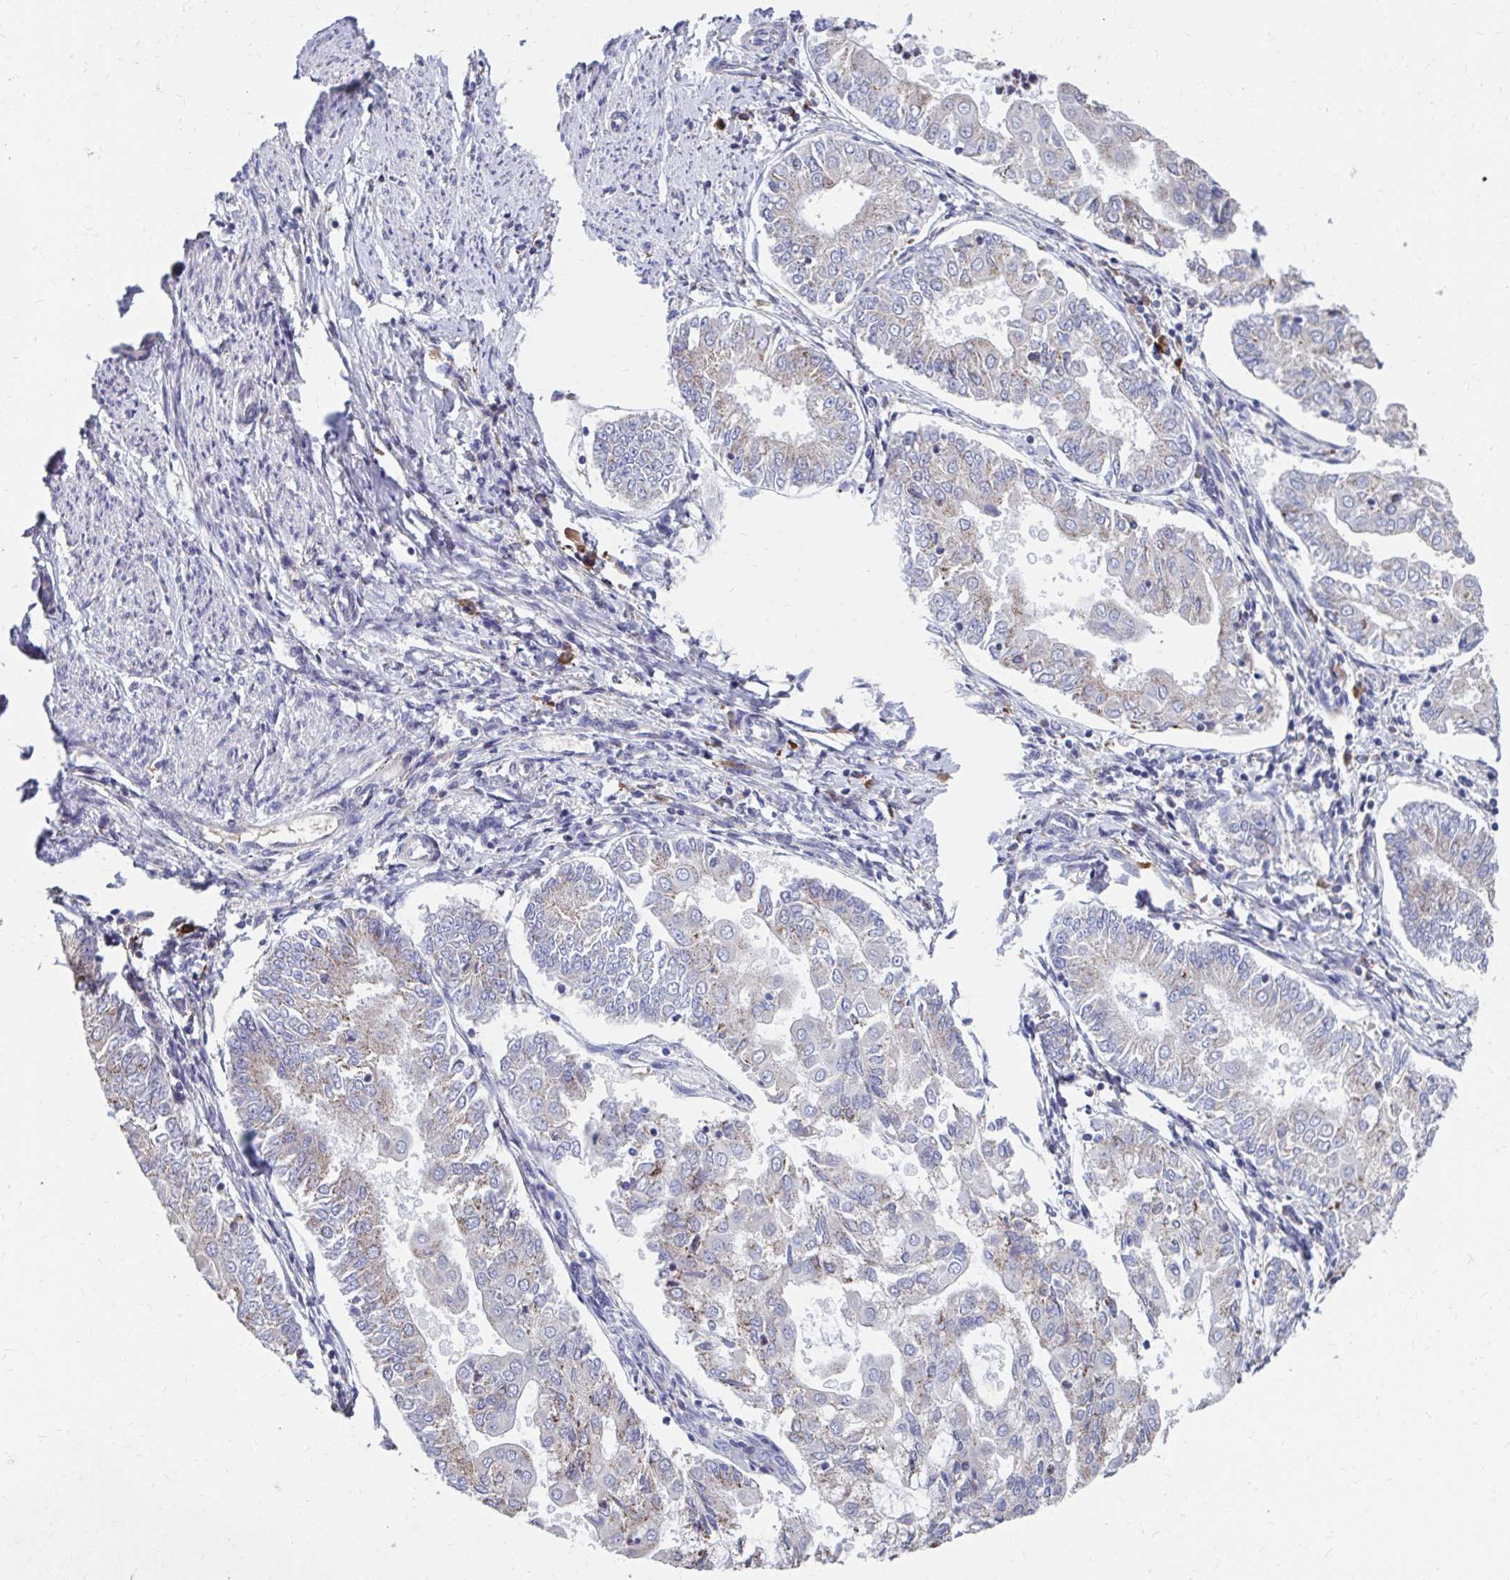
{"staining": {"intensity": "negative", "quantity": "none", "location": "none"}, "tissue": "endometrial cancer", "cell_type": "Tumor cells", "image_type": "cancer", "snomed": [{"axis": "morphology", "description": "Adenocarcinoma, NOS"}, {"axis": "topography", "description": "Endometrium"}], "caption": "Histopathology image shows no significant protein positivity in tumor cells of endometrial cancer (adenocarcinoma).", "gene": "FKBP2", "patient": {"sex": "female", "age": 68}}